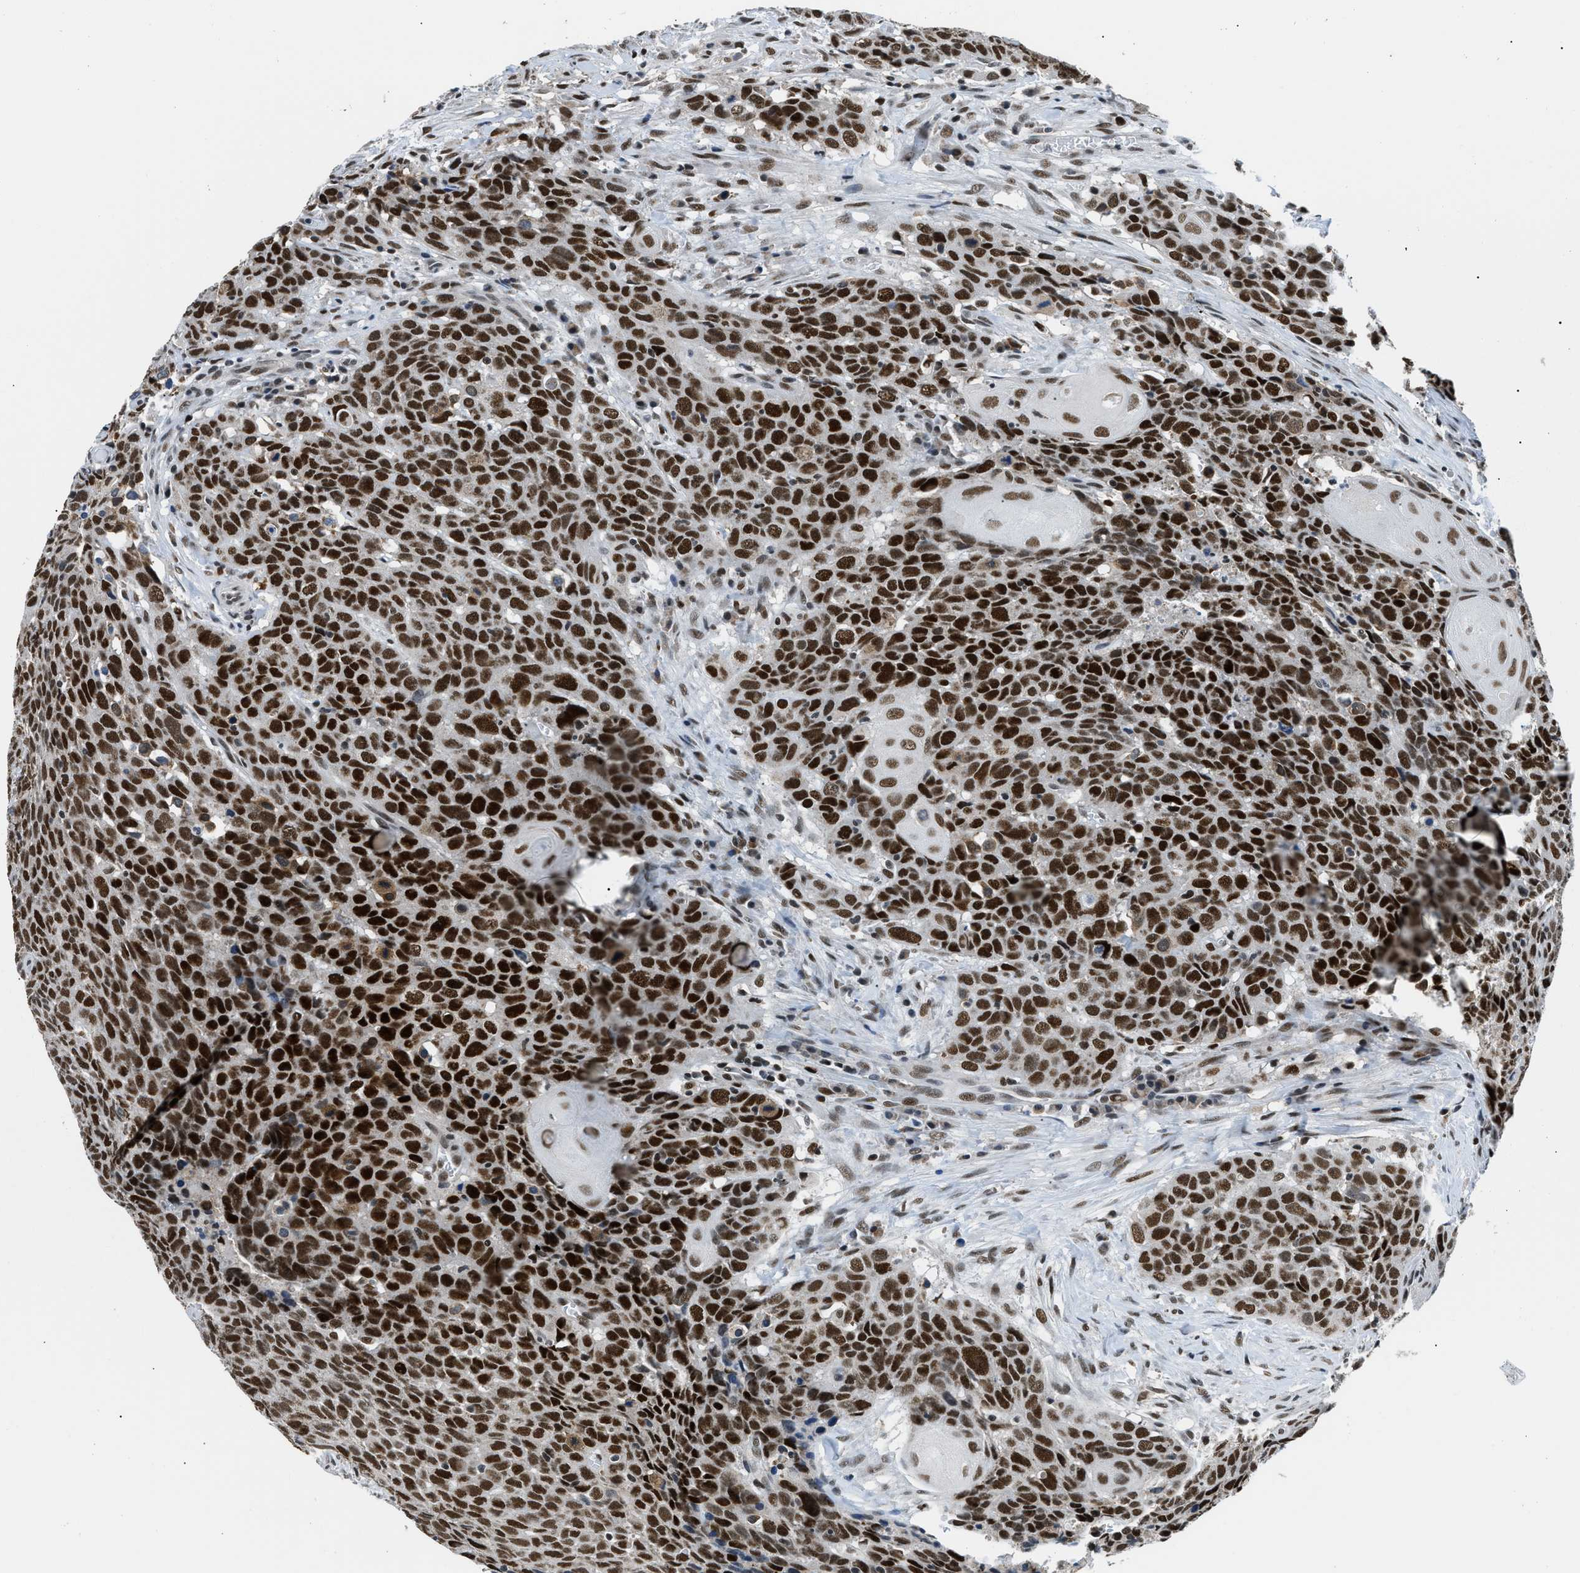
{"staining": {"intensity": "strong", "quantity": ">75%", "location": "nuclear"}, "tissue": "head and neck cancer", "cell_type": "Tumor cells", "image_type": "cancer", "snomed": [{"axis": "morphology", "description": "Squamous cell carcinoma, NOS"}, {"axis": "topography", "description": "Head-Neck"}], "caption": "Squamous cell carcinoma (head and neck) stained with immunohistochemistry (IHC) exhibits strong nuclear staining in approximately >75% of tumor cells. (DAB (3,3'-diaminobenzidine) IHC with brightfield microscopy, high magnification).", "gene": "KDM3B", "patient": {"sex": "male", "age": 66}}